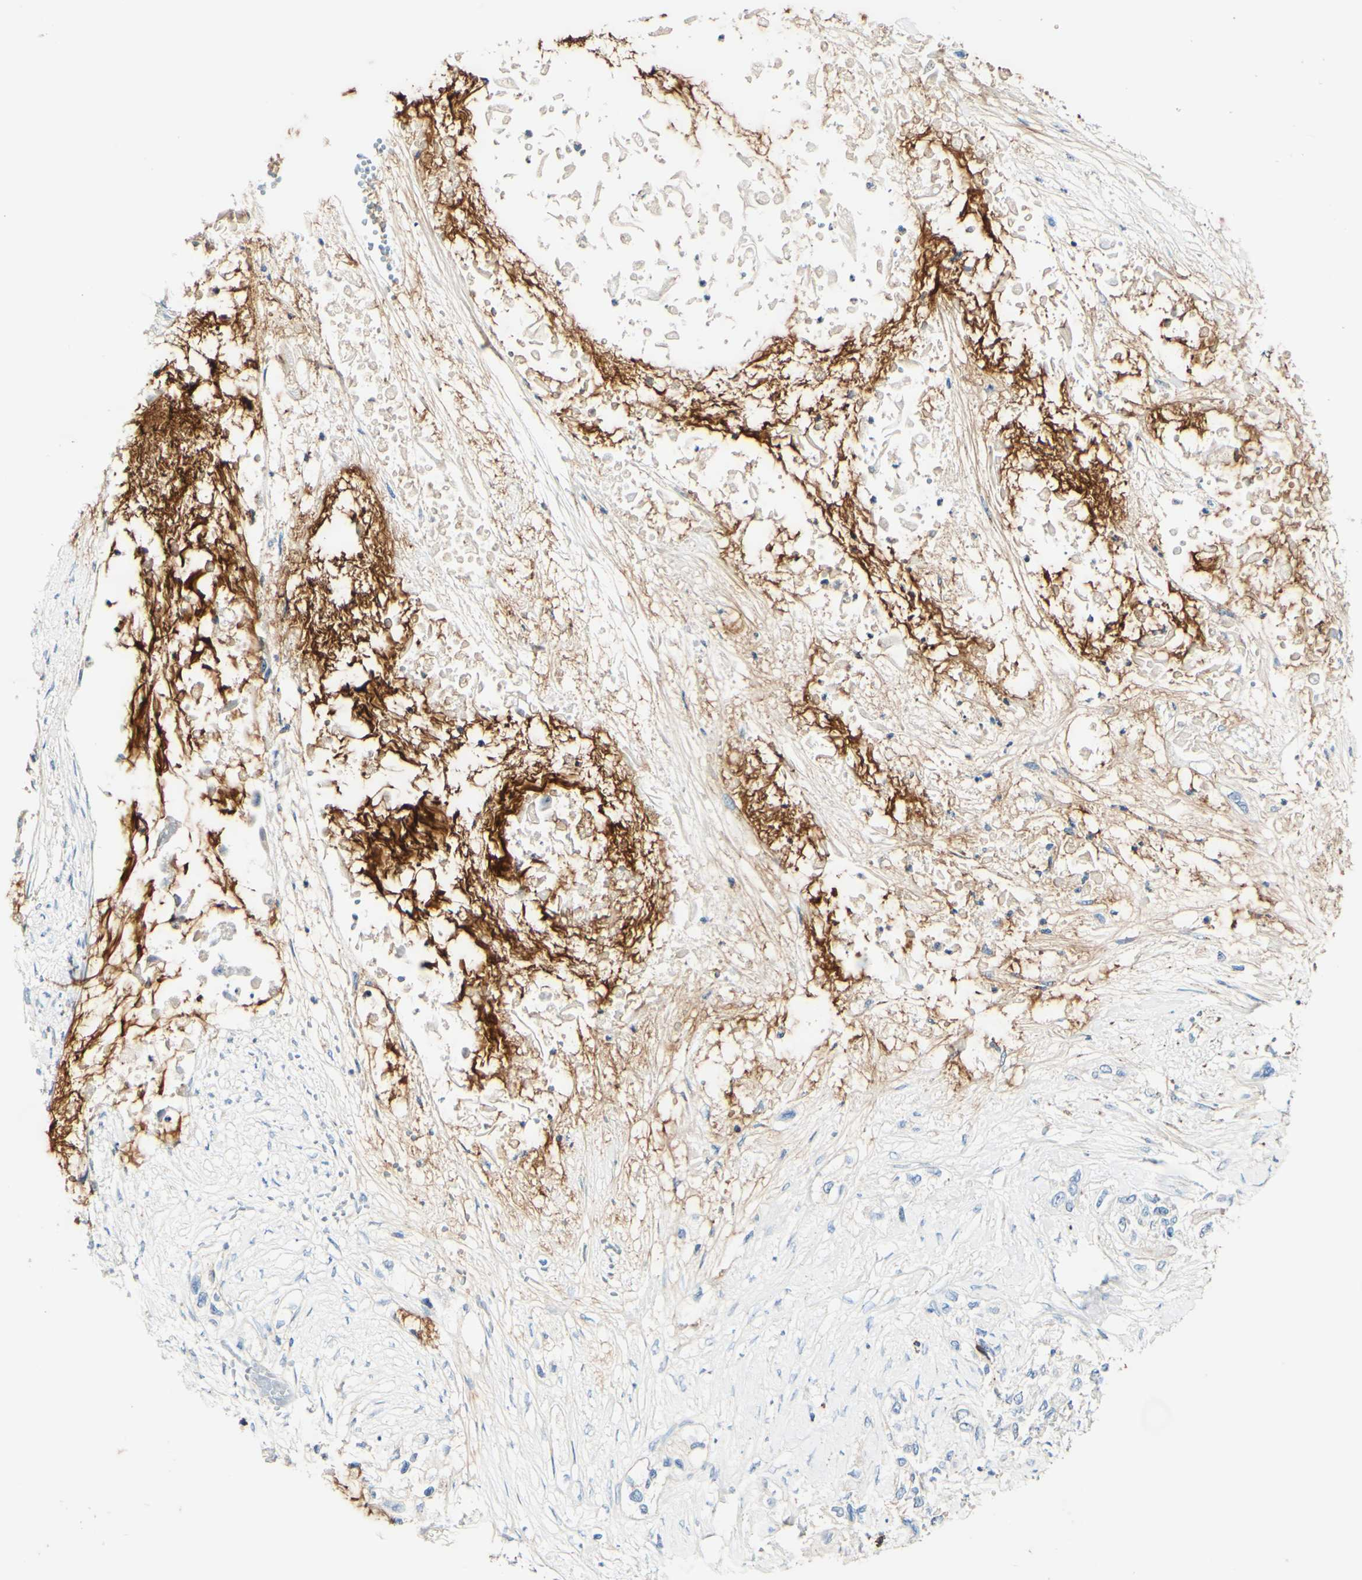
{"staining": {"intensity": "moderate", "quantity": "<25%", "location": "cytoplasmic/membranous"}, "tissue": "pancreatic cancer", "cell_type": "Tumor cells", "image_type": "cancer", "snomed": [{"axis": "morphology", "description": "Adenocarcinoma, NOS"}, {"axis": "topography", "description": "Pancreas"}], "caption": "Pancreatic adenocarcinoma stained with DAB immunohistochemistry demonstrates low levels of moderate cytoplasmic/membranous expression in approximately <25% of tumor cells.", "gene": "OXCT1", "patient": {"sex": "female", "age": 70}}